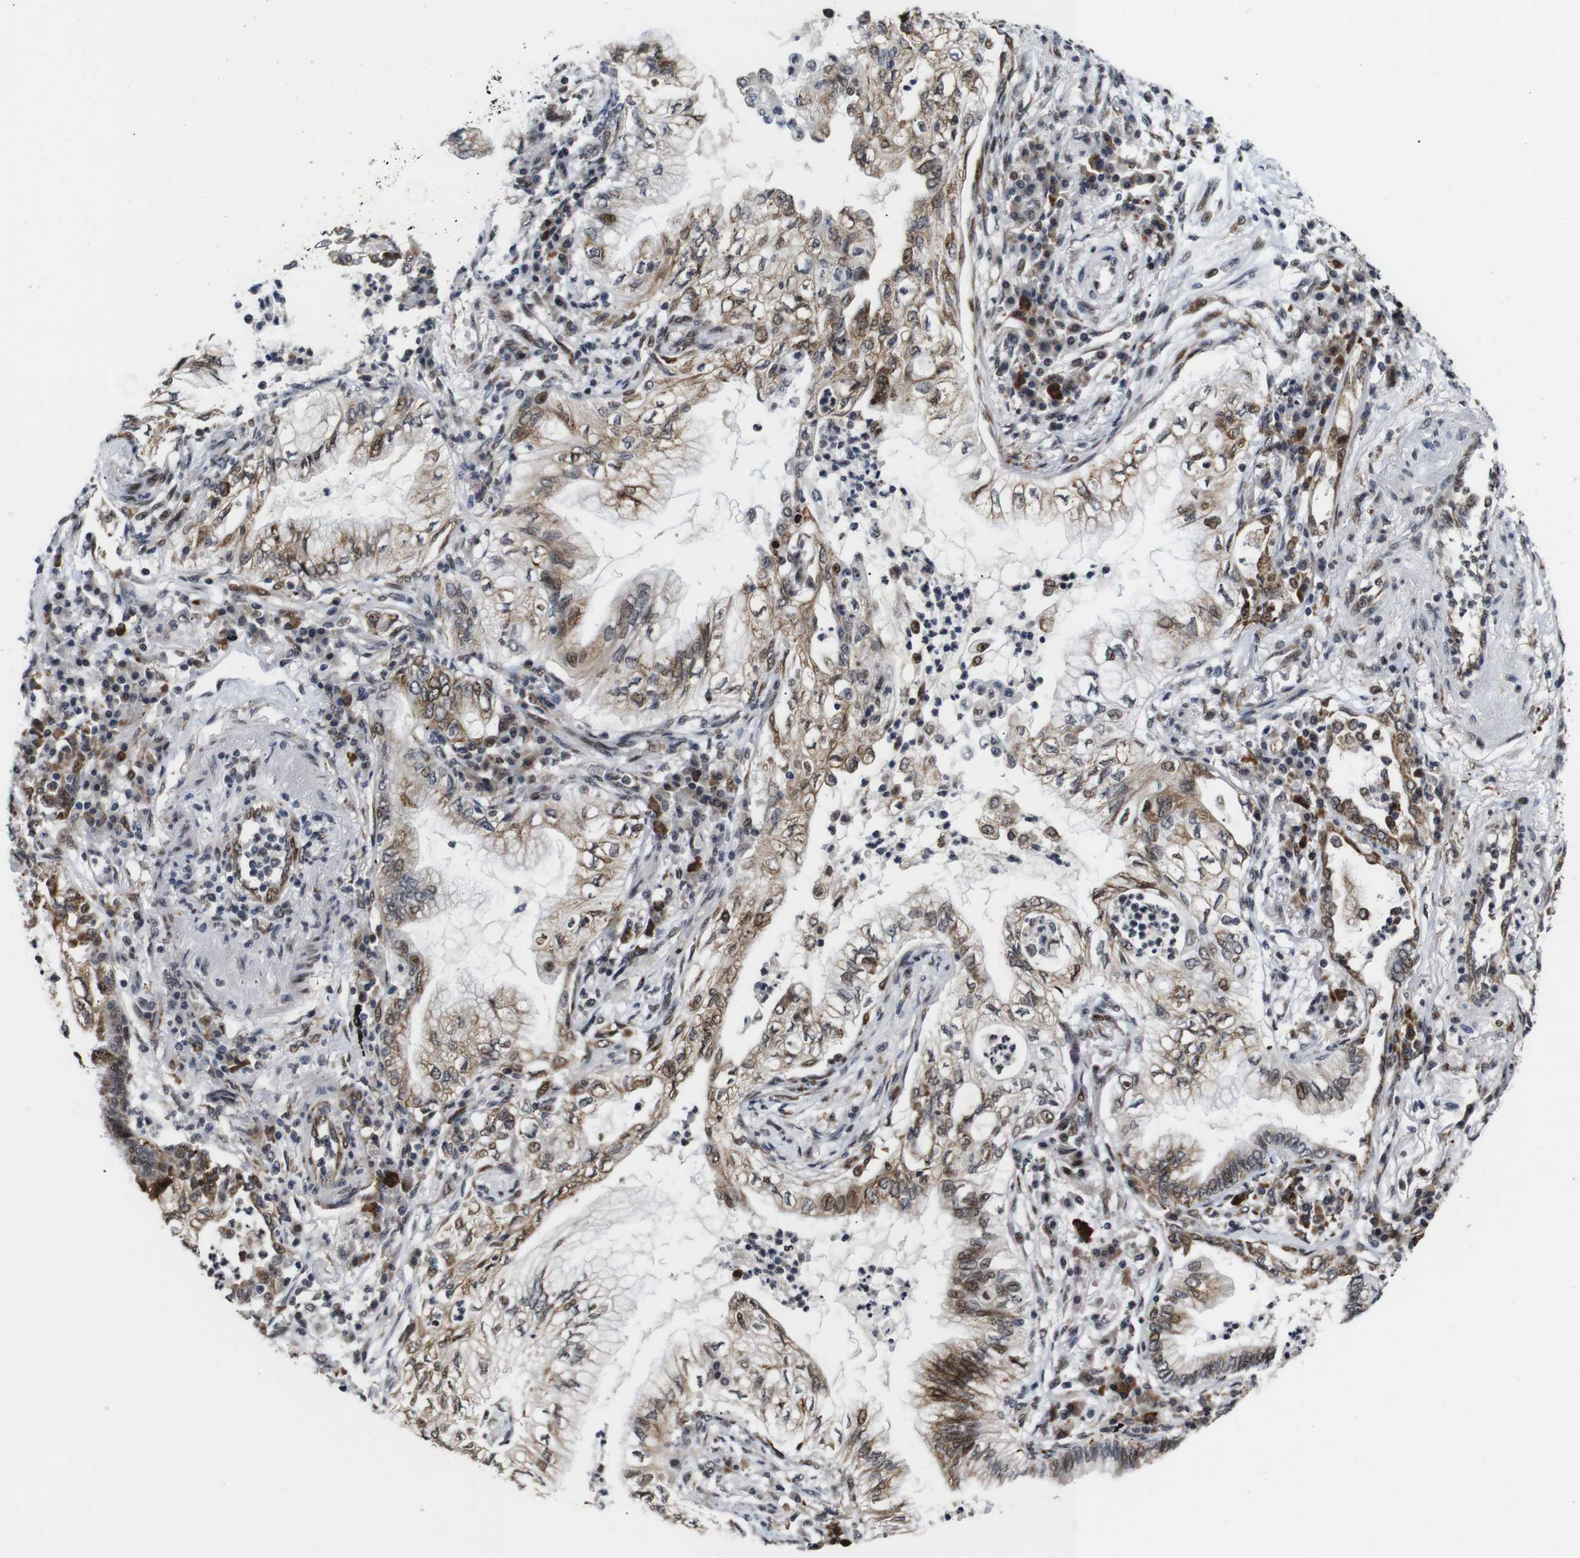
{"staining": {"intensity": "moderate", "quantity": "25%-75%", "location": "cytoplasmic/membranous,nuclear"}, "tissue": "lung cancer", "cell_type": "Tumor cells", "image_type": "cancer", "snomed": [{"axis": "morphology", "description": "Normal tissue, NOS"}, {"axis": "morphology", "description": "Adenocarcinoma, NOS"}, {"axis": "topography", "description": "Bronchus"}, {"axis": "topography", "description": "Lung"}], "caption": "DAB immunohistochemical staining of human lung cancer displays moderate cytoplasmic/membranous and nuclear protein expression in approximately 25%-75% of tumor cells. The protein is shown in brown color, while the nuclei are stained blue.", "gene": "EIF4G1", "patient": {"sex": "female", "age": 70}}